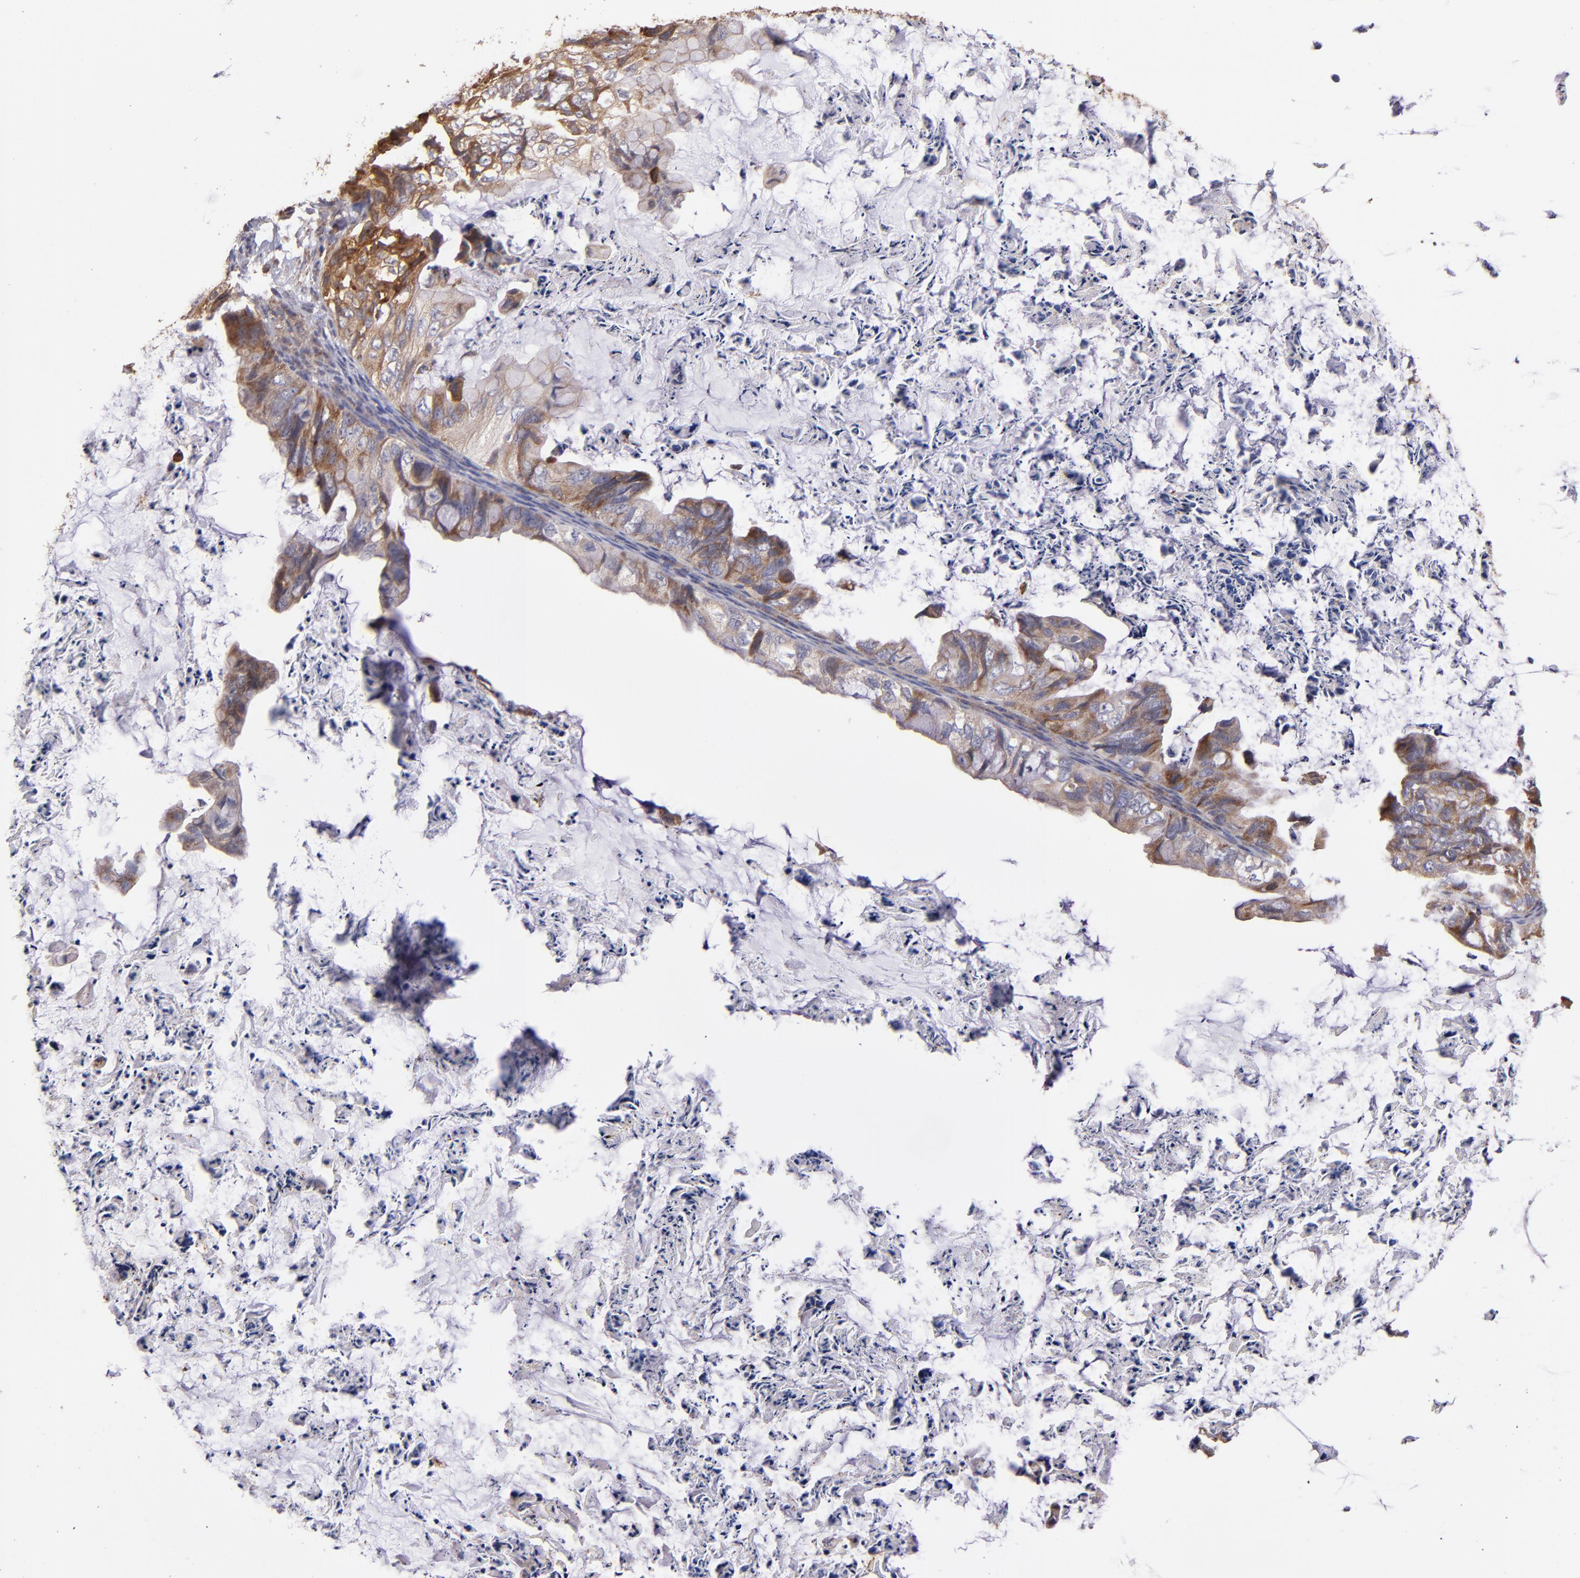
{"staining": {"intensity": "moderate", "quantity": "25%-75%", "location": "cytoplasmic/membranous"}, "tissue": "ovarian cancer", "cell_type": "Tumor cells", "image_type": "cancer", "snomed": [{"axis": "morphology", "description": "Cystadenocarcinoma, mucinous, NOS"}, {"axis": "topography", "description": "Ovary"}], "caption": "IHC image of ovarian mucinous cystadenocarcinoma stained for a protein (brown), which displays medium levels of moderate cytoplasmic/membranous expression in approximately 25%-75% of tumor cells.", "gene": "IFIH1", "patient": {"sex": "female", "age": 36}}